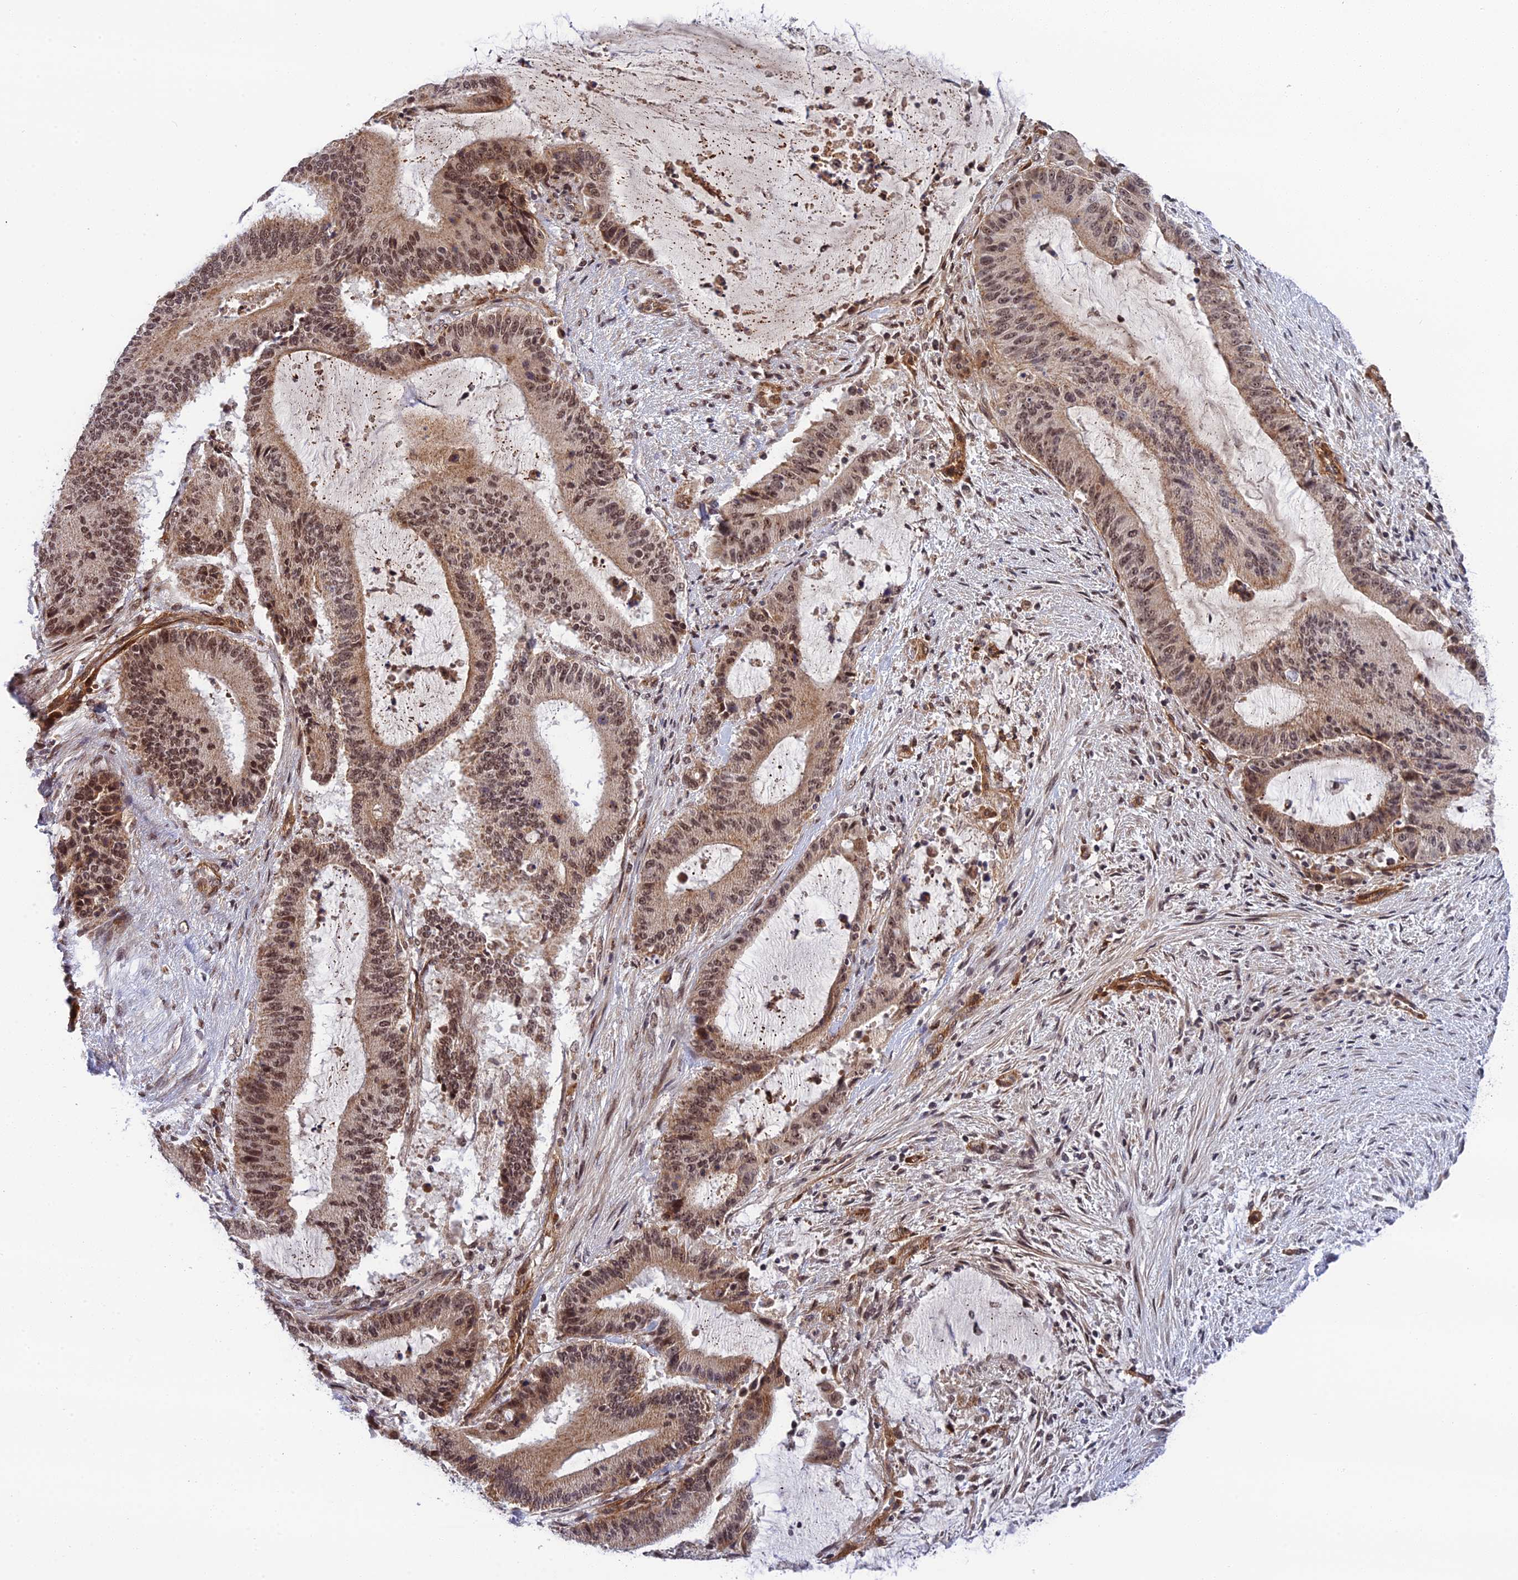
{"staining": {"intensity": "moderate", "quantity": ">75%", "location": "nuclear"}, "tissue": "liver cancer", "cell_type": "Tumor cells", "image_type": "cancer", "snomed": [{"axis": "morphology", "description": "Normal tissue, NOS"}, {"axis": "morphology", "description": "Cholangiocarcinoma"}, {"axis": "topography", "description": "Liver"}, {"axis": "topography", "description": "Peripheral nerve tissue"}], "caption": "This is a histology image of IHC staining of liver cancer, which shows moderate expression in the nuclear of tumor cells.", "gene": "REXO1", "patient": {"sex": "female", "age": 73}}